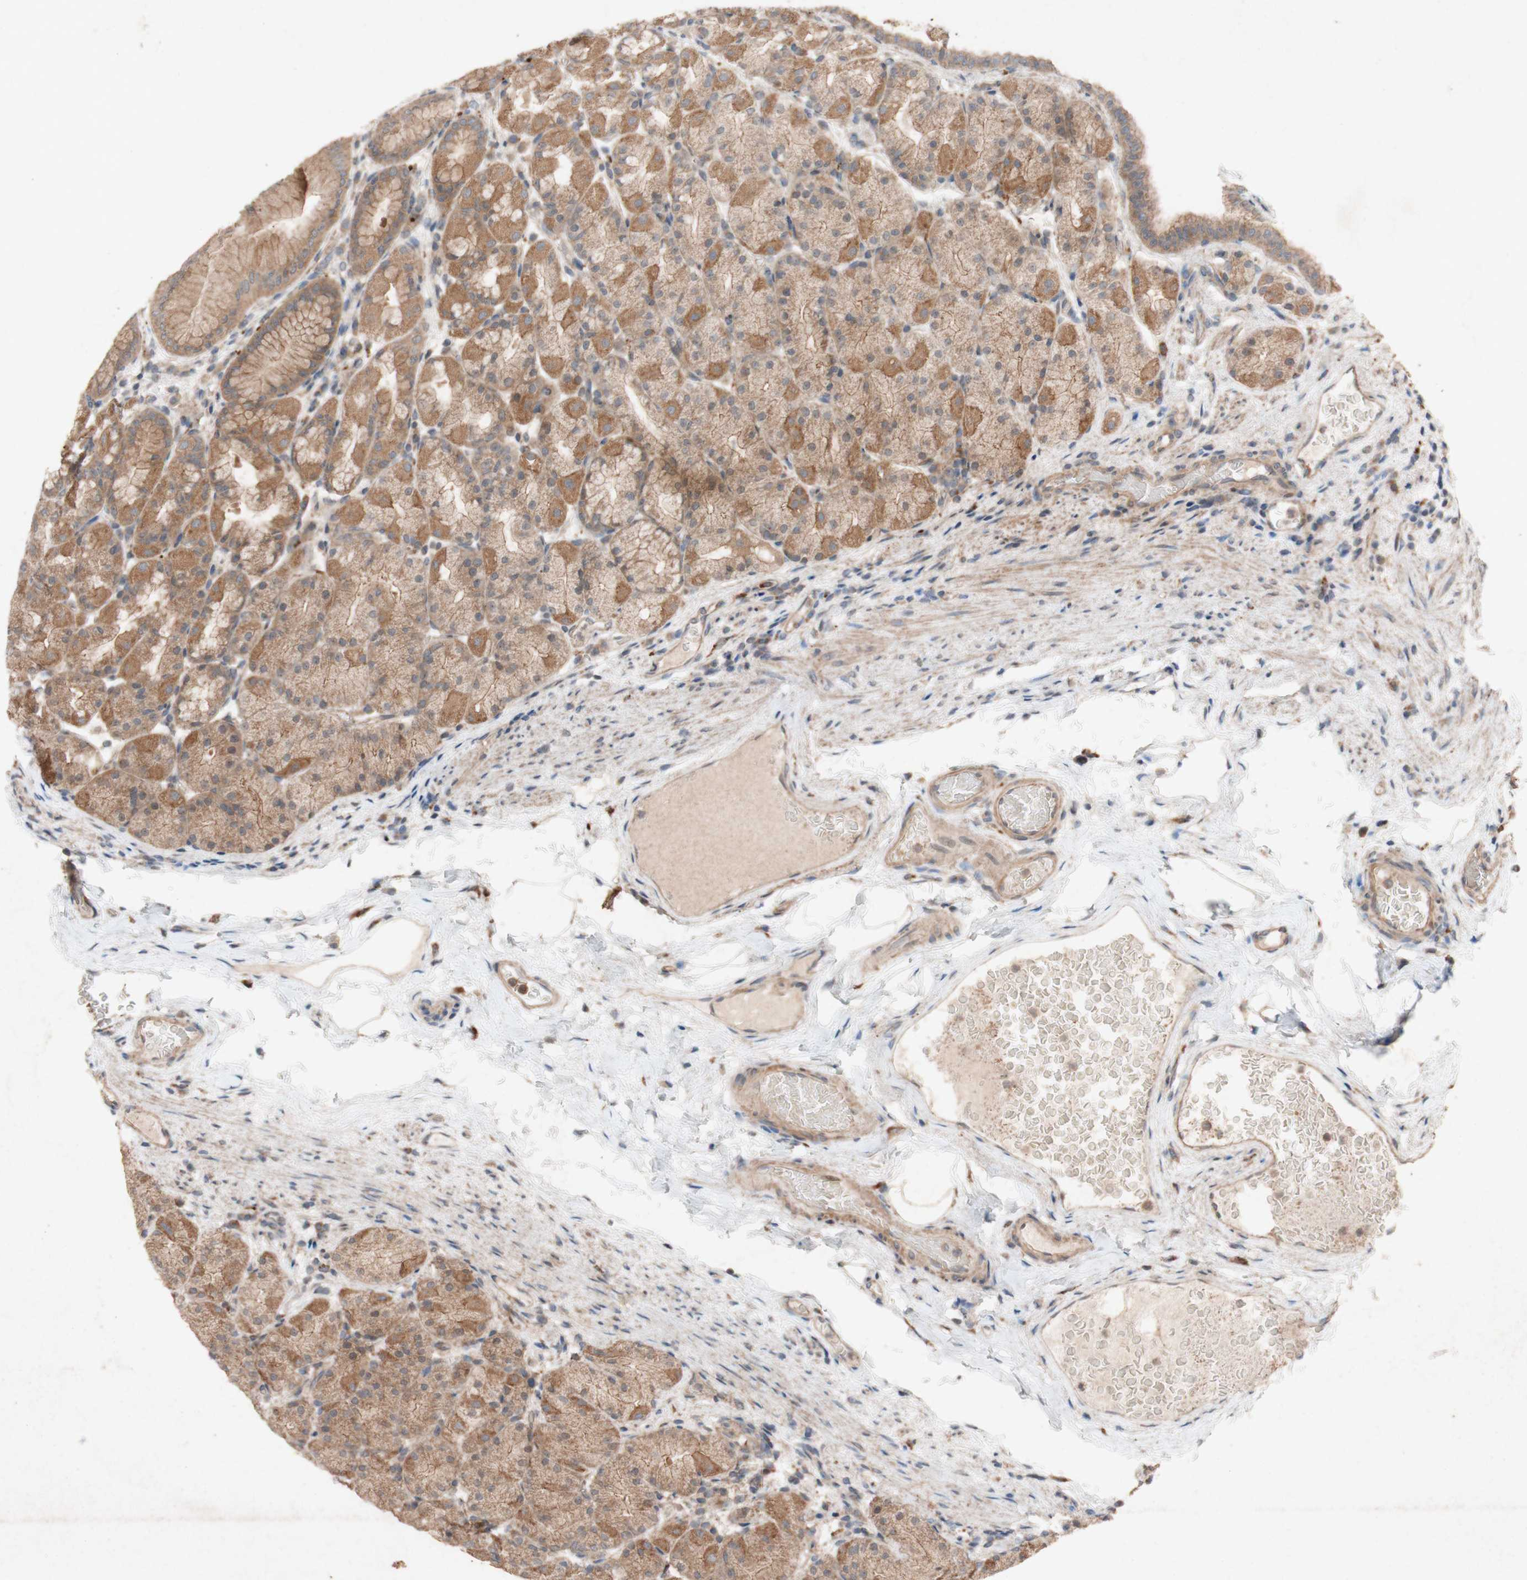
{"staining": {"intensity": "moderate", "quantity": ">75%", "location": "cytoplasmic/membranous"}, "tissue": "stomach", "cell_type": "Glandular cells", "image_type": "normal", "snomed": [{"axis": "morphology", "description": "Normal tissue, NOS"}, {"axis": "topography", "description": "Stomach, upper"}], "caption": "This micrograph demonstrates unremarkable stomach stained with immunohistochemistry to label a protein in brown. The cytoplasmic/membranous of glandular cells show moderate positivity for the protein. Nuclei are counter-stained blue.", "gene": "ATP6V1F", "patient": {"sex": "male", "age": 68}}